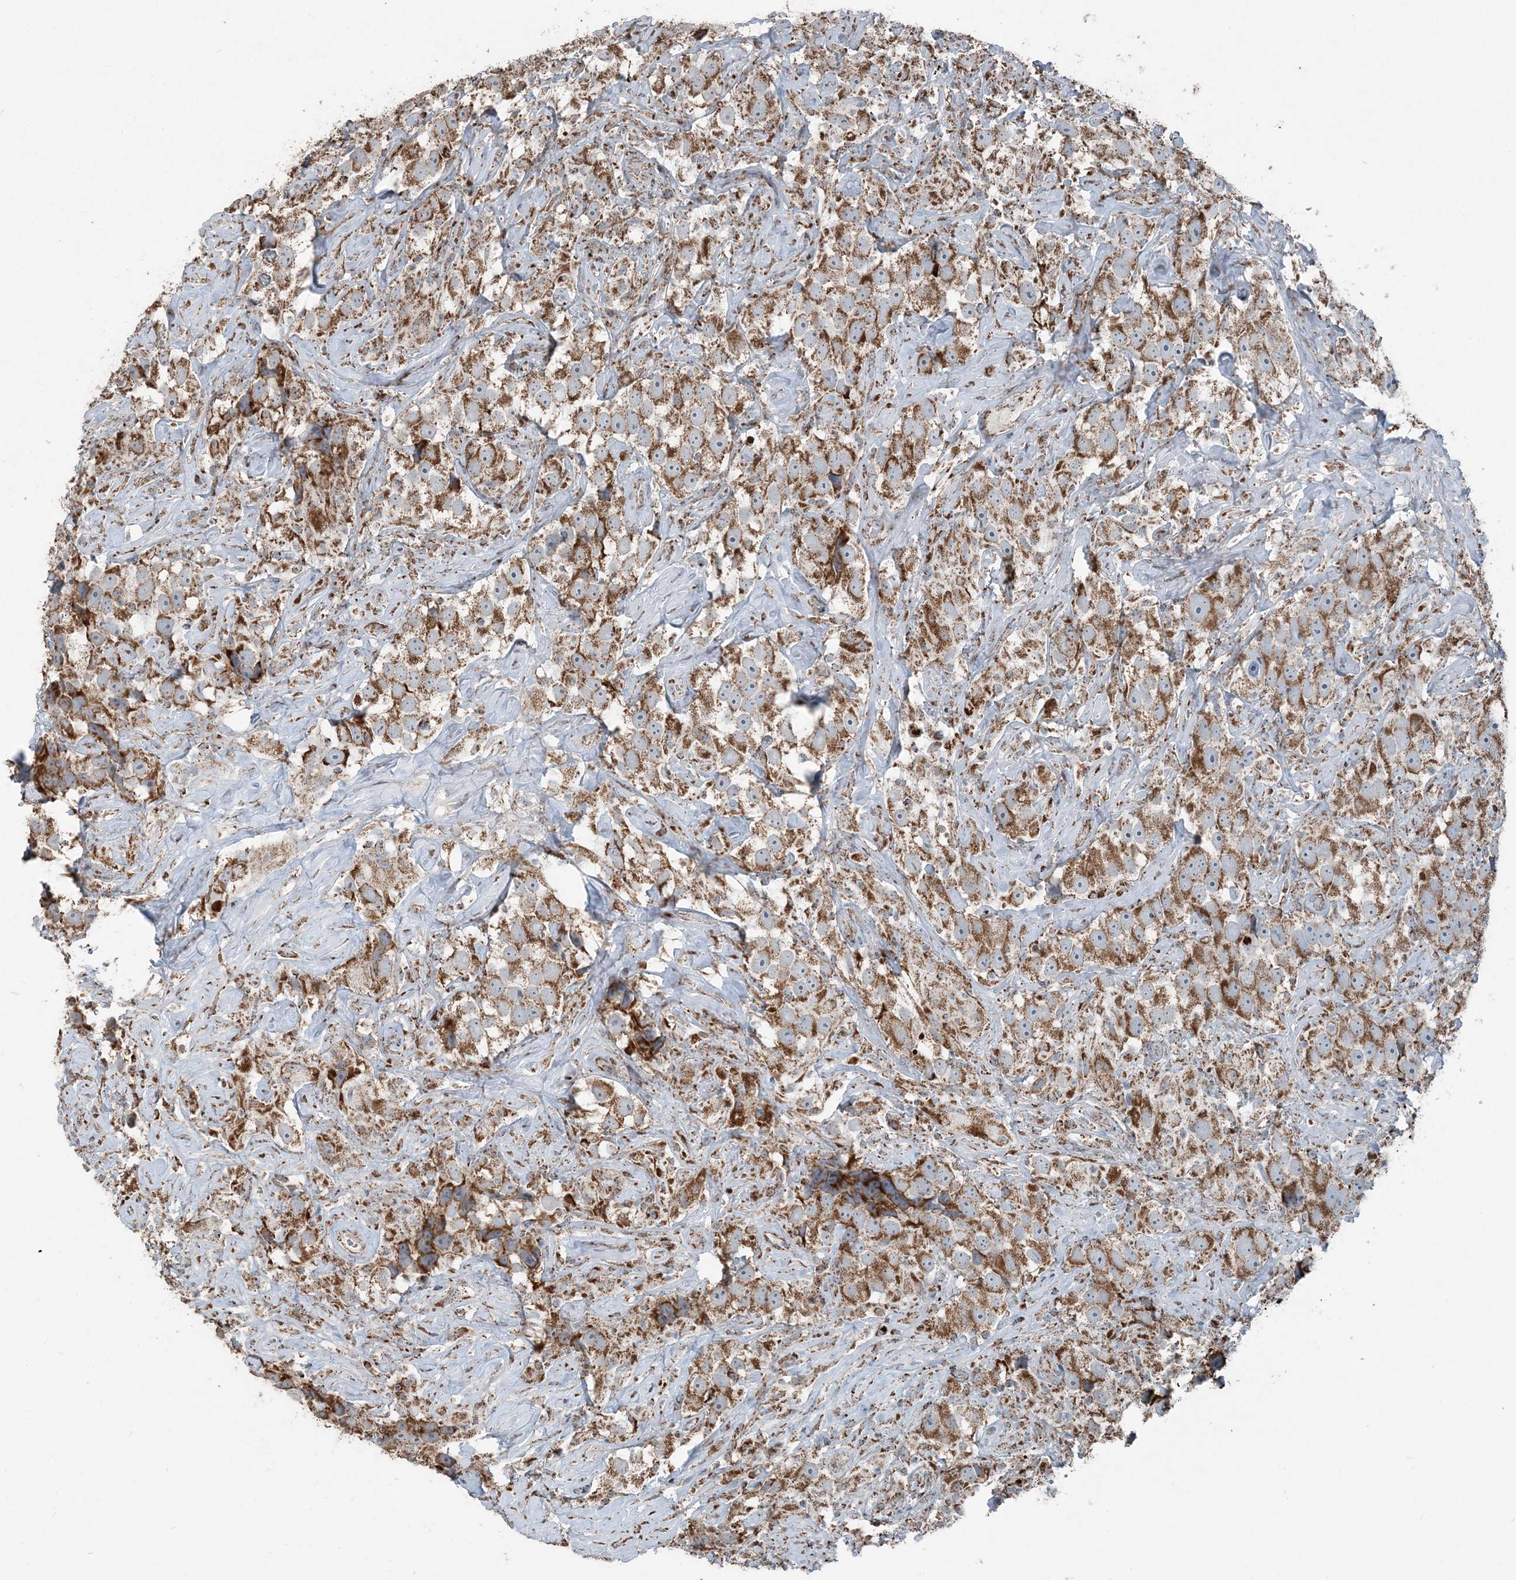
{"staining": {"intensity": "moderate", "quantity": ">75%", "location": "cytoplasmic/membranous"}, "tissue": "testis cancer", "cell_type": "Tumor cells", "image_type": "cancer", "snomed": [{"axis": "morphology", "description": "Seminoma, NOS"}, {"axis": "topography", "description": "Testis"}], "caption": "Approximately >75% of tumor cells in testis seminoma exhibit moderate cytoplasmic/membranous protein expression as visualized by brown immunohistochemical staining.", "gene": "SUCLG1", "patient": {"sex": "male", "age": 49}}